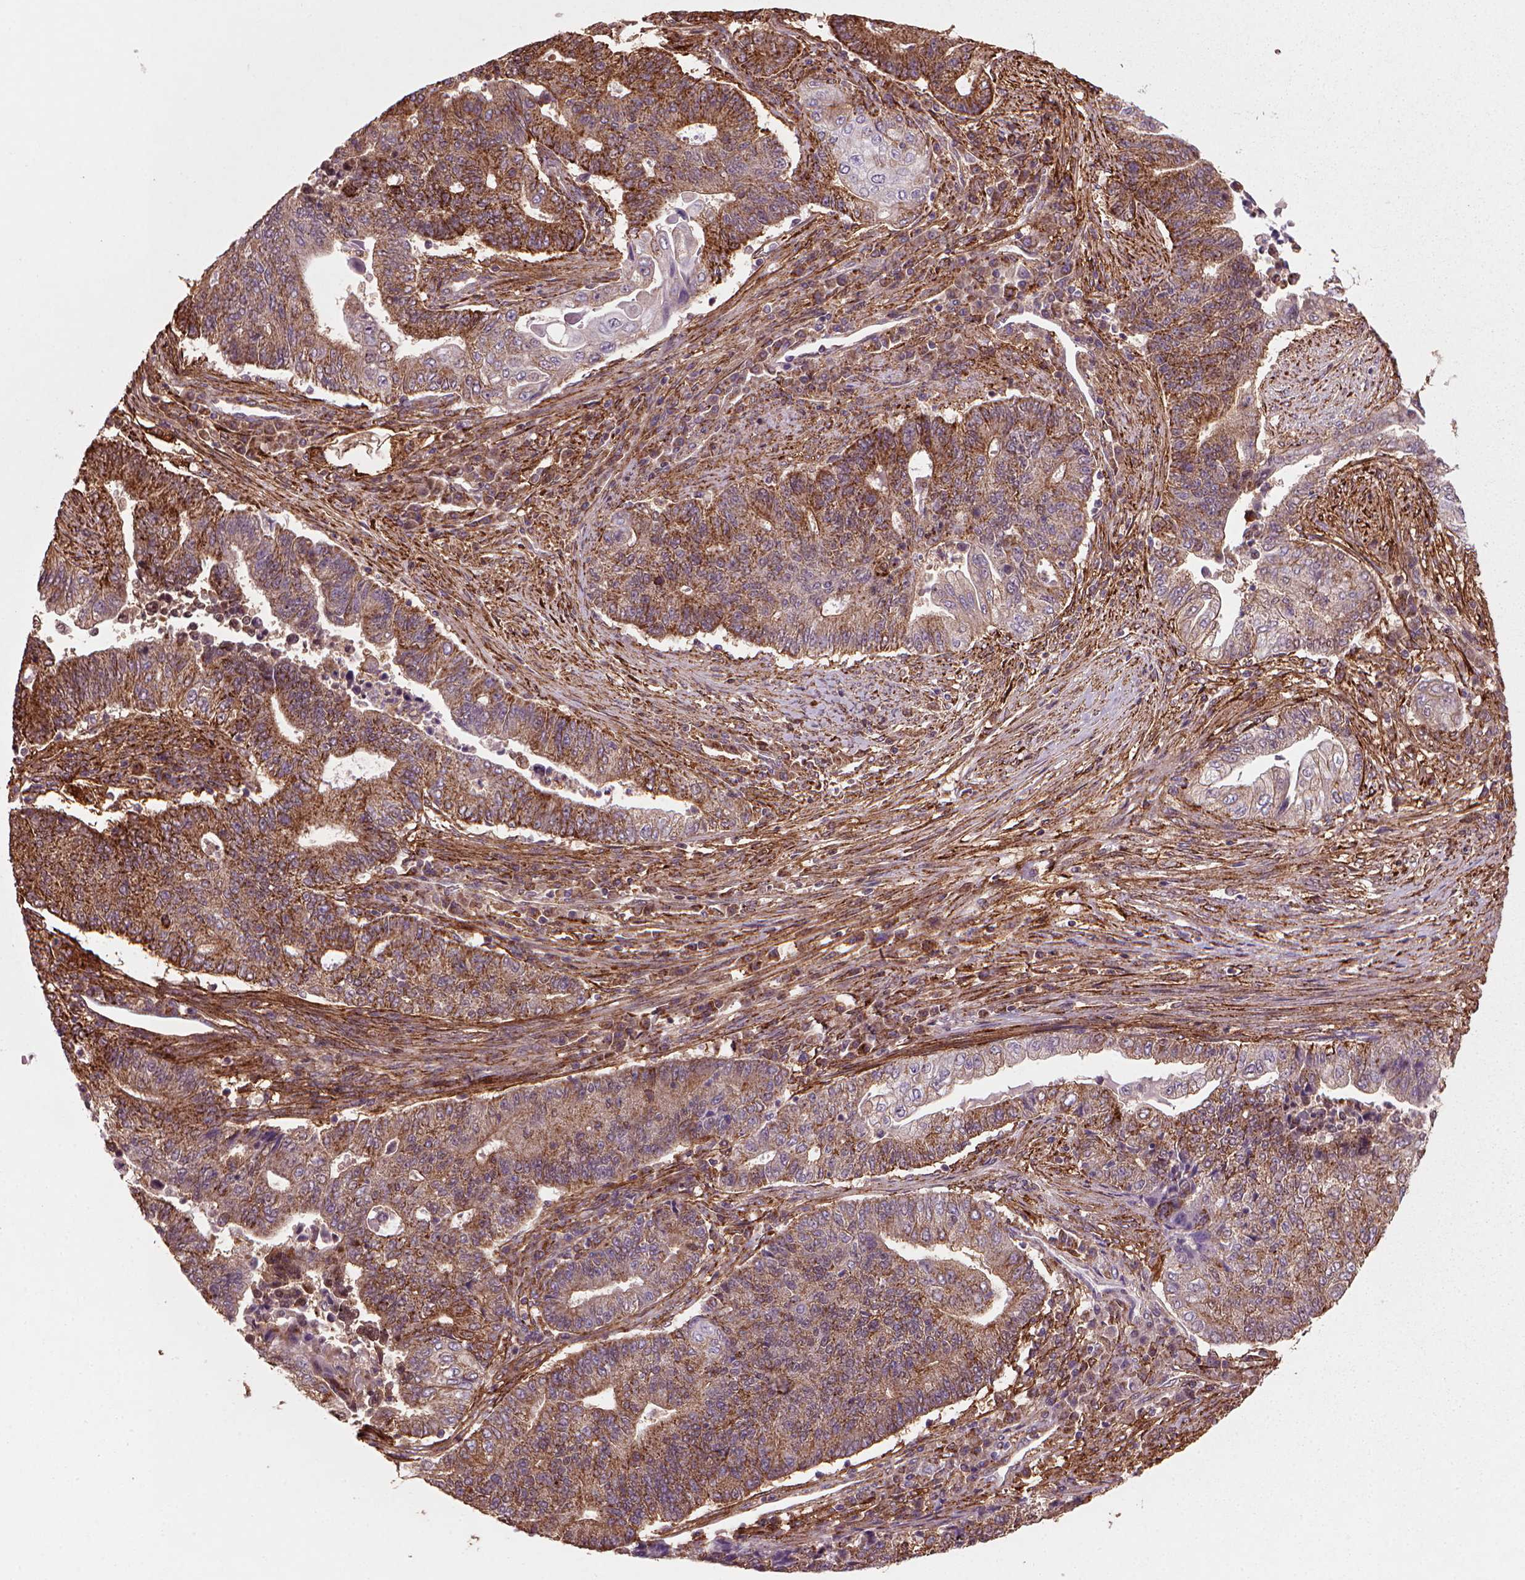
{"staining": {"intensity": "moderate", "quantity": "25%-75%", "location": "cytoplasmic/membranous"}, "tissue": "endometrial cancer", "cell_type": "Tumor cells", "image_type": "cancer", "snomed": [{"axis": "morphology", "description": "Adenocarcinoma, NOS"}, {"axis": "topography", "description": "Uterus"}, {"axis": "topography", "description": "Endometrium"}], "caption": "This image reveals adenocarcinoma (endometrial) stained with IHC to label a protein in brown. The cytoplasmic/membranous of tumor cells show moderate positivity for the protein. Nuclei are counter-stained blue.", "gene": "MARCKS", "patient": {"sex": "female", "age": 54}}